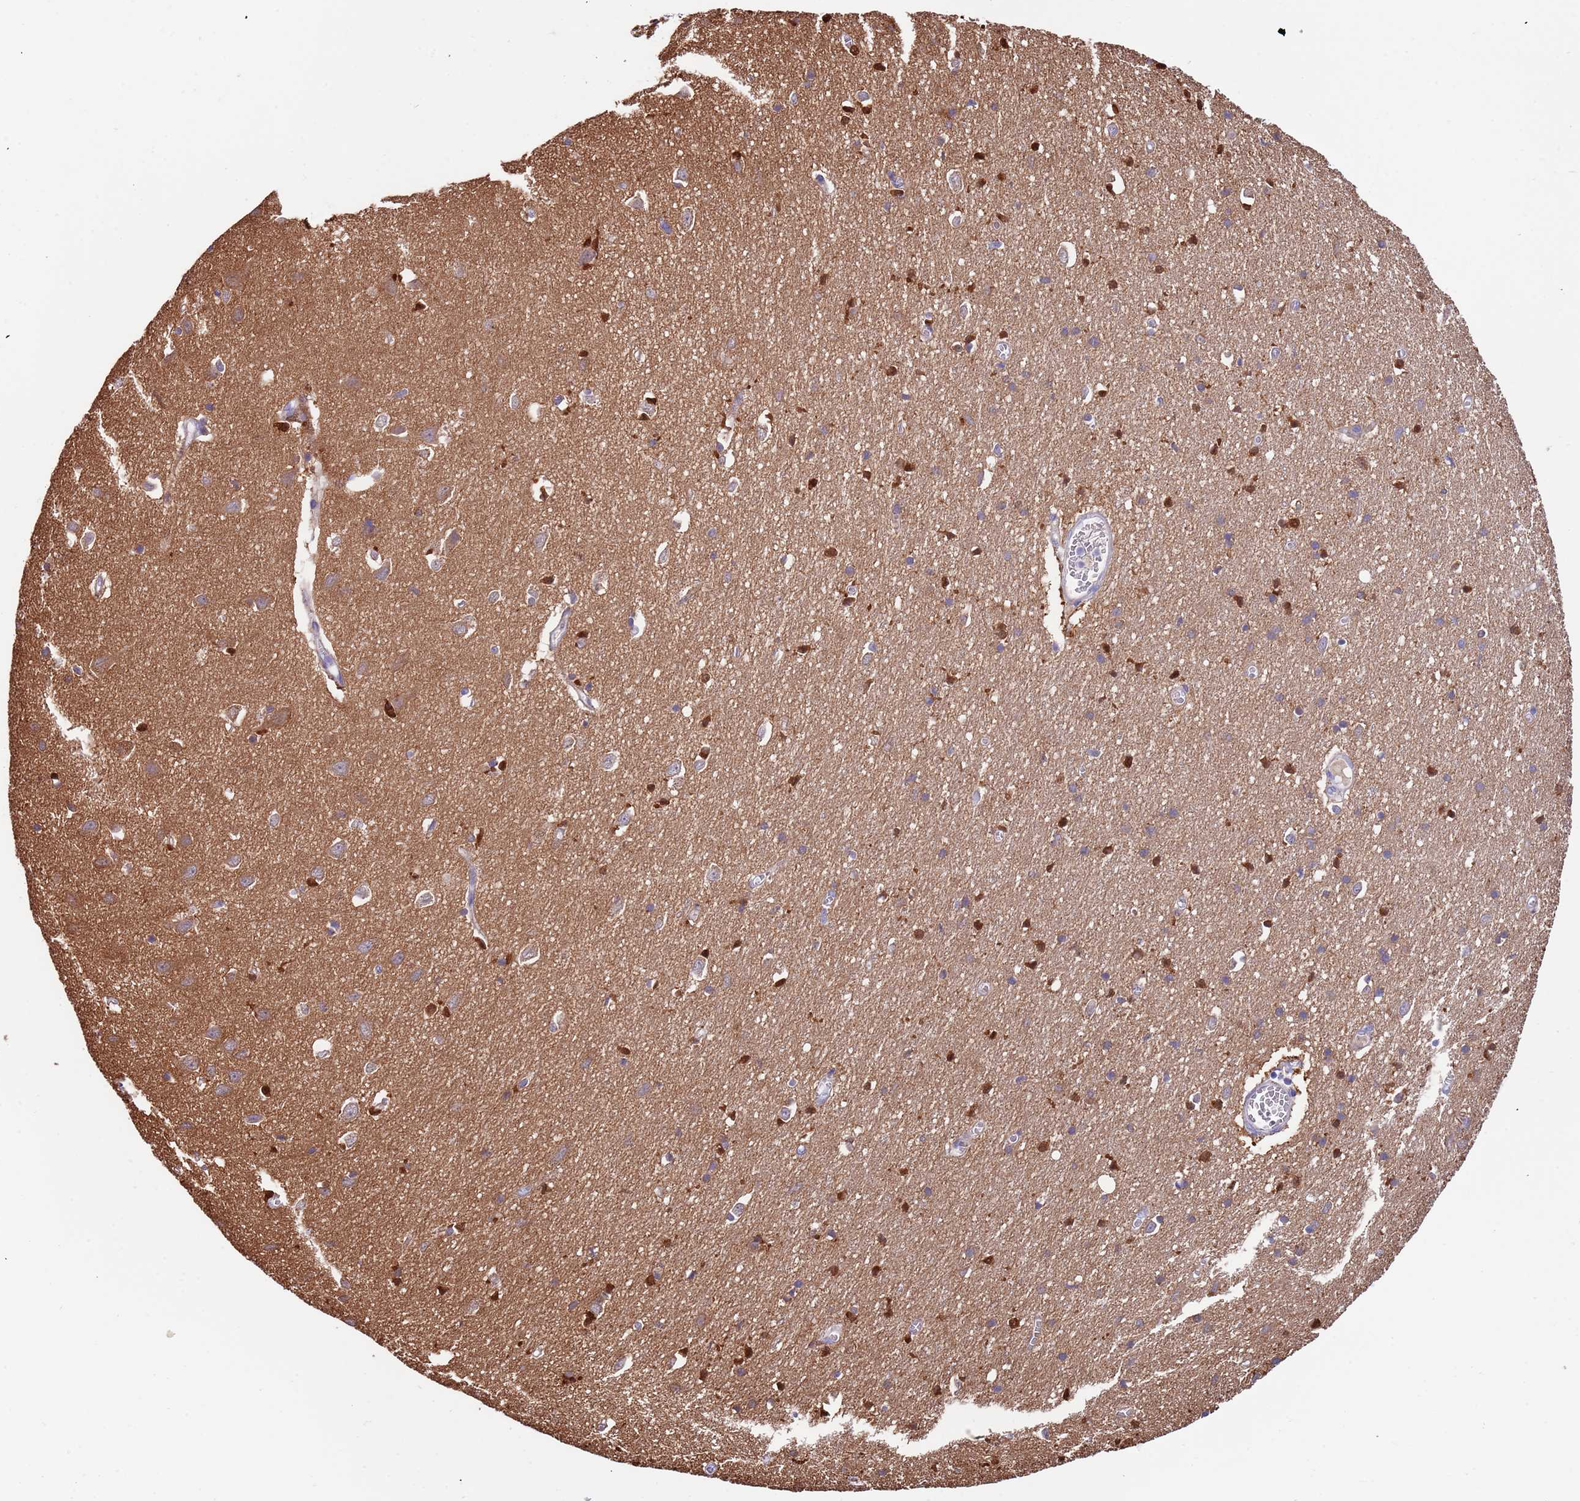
{"staining": {"intensity": "negative", "quantity": "none", "location": "none"}, "tissue": "cerebral cortex", "cell_type": "Endothelial cells", "image_type": "normal", "snomed": [{"axis": "morphology", "description": "Normal tissue, NOS"}, {"axis": "topography", "description": "Cerebral cortex"}], "caption": "The histopathology image exhibits no staining of endothelial cells in benign cerebral cortex.", "gene": "LAMB4", "patient": {"sex": "female", "age": 64}}